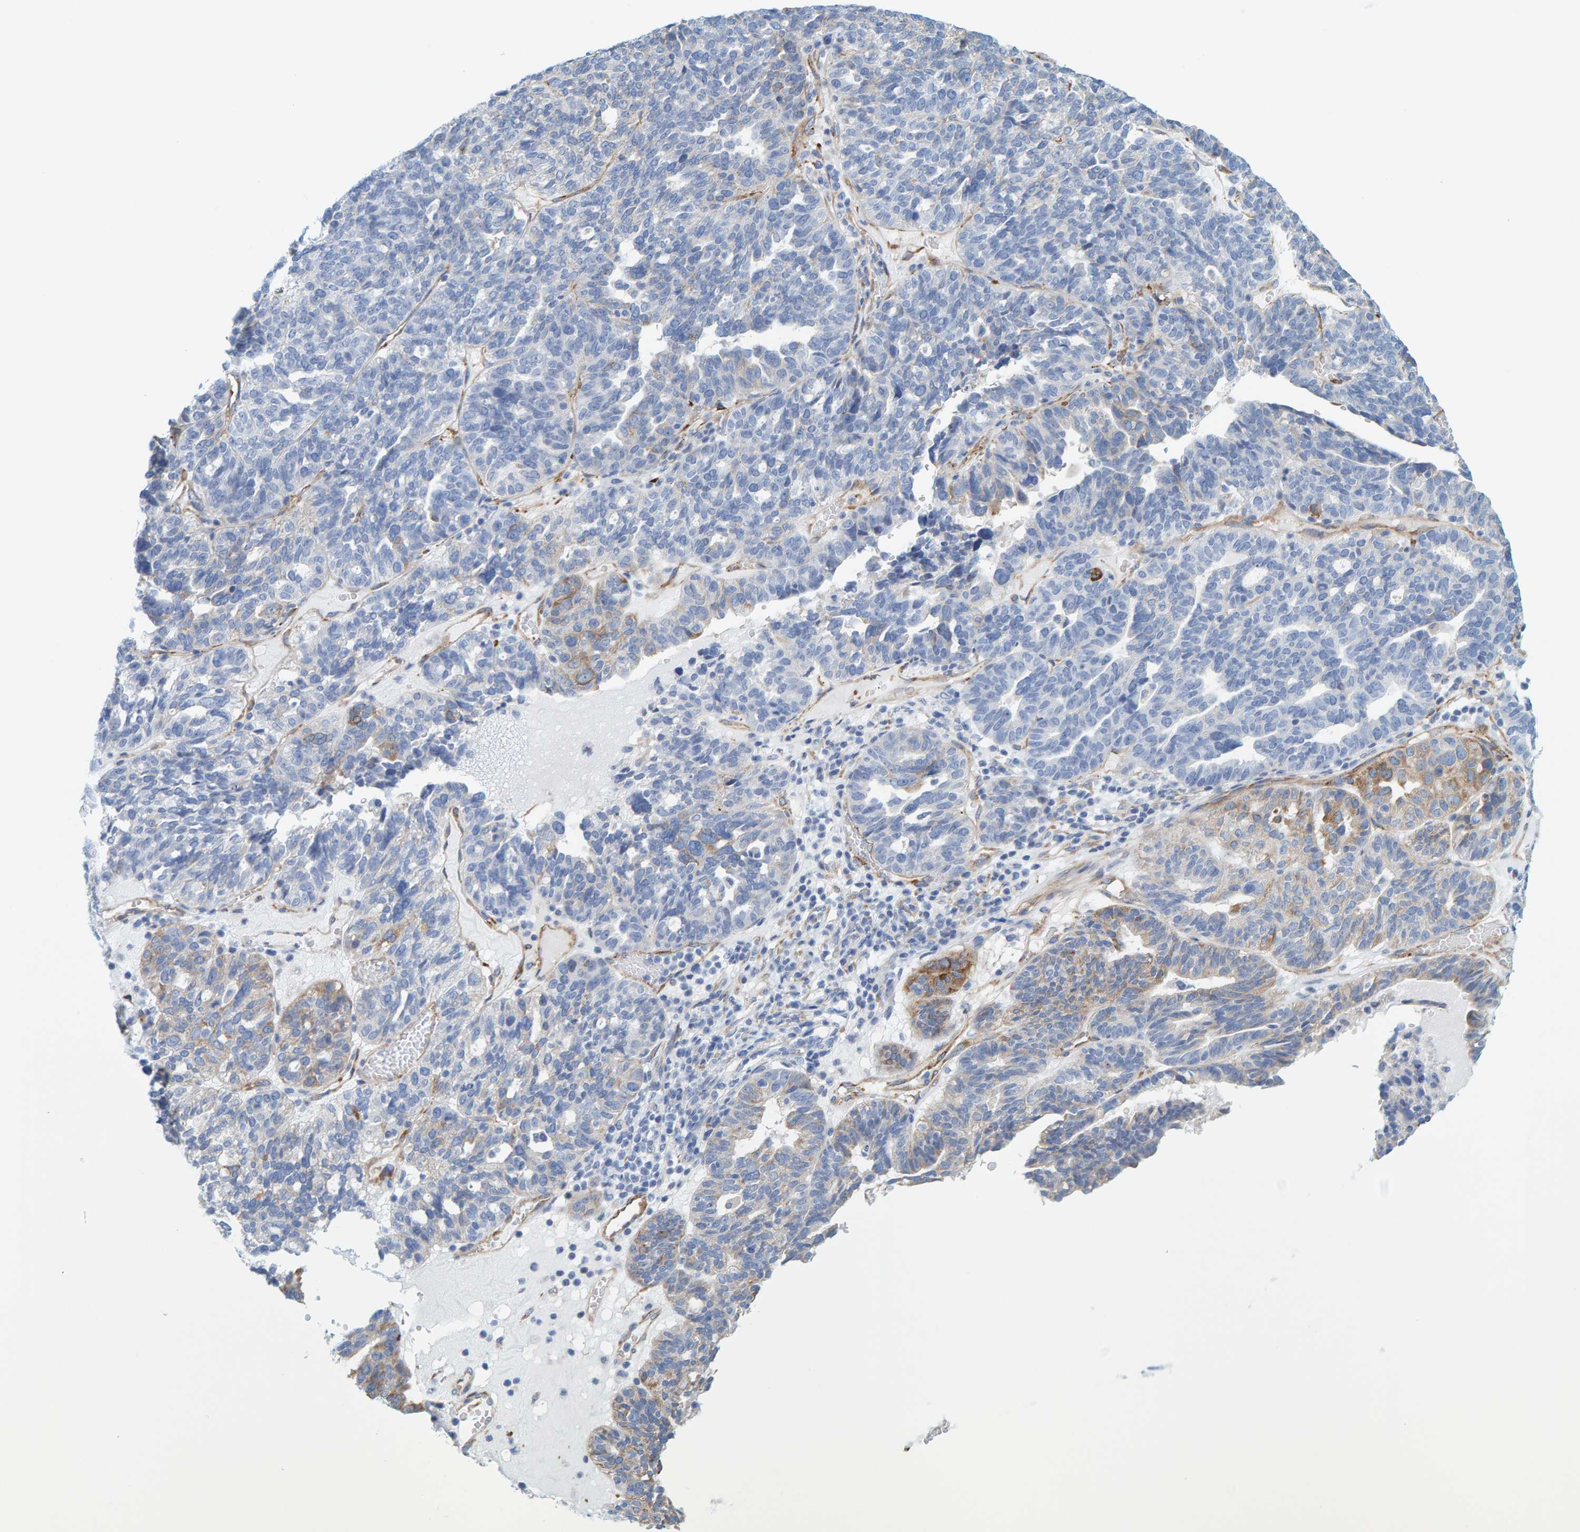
{"staining": {"intensity": "moderate", "quantity": "<25%", "location": "cytoplasmic/membranous"}, "tissue": "ovarian cancer", "cell_type": "Tumor cells", "image_type": "cancer", "snomed": [{"axis": "morphology", "description": "Cystadenocarcinoma, serous, NOS"}, {"axis": "topography", "description": "Ovary"}], "caption": "IHC image of neoplastic tissue: ovarian serous cystadenocarcinoma stained using IHC shows low levels of moderate protein expression localized specifically in the cytoplasmic/membranous of tumor cells, appearing as a cytoplasmic/membranous brown color.", "gene": "MAP1B", "patient": {"sex": "female", "age": 59}}